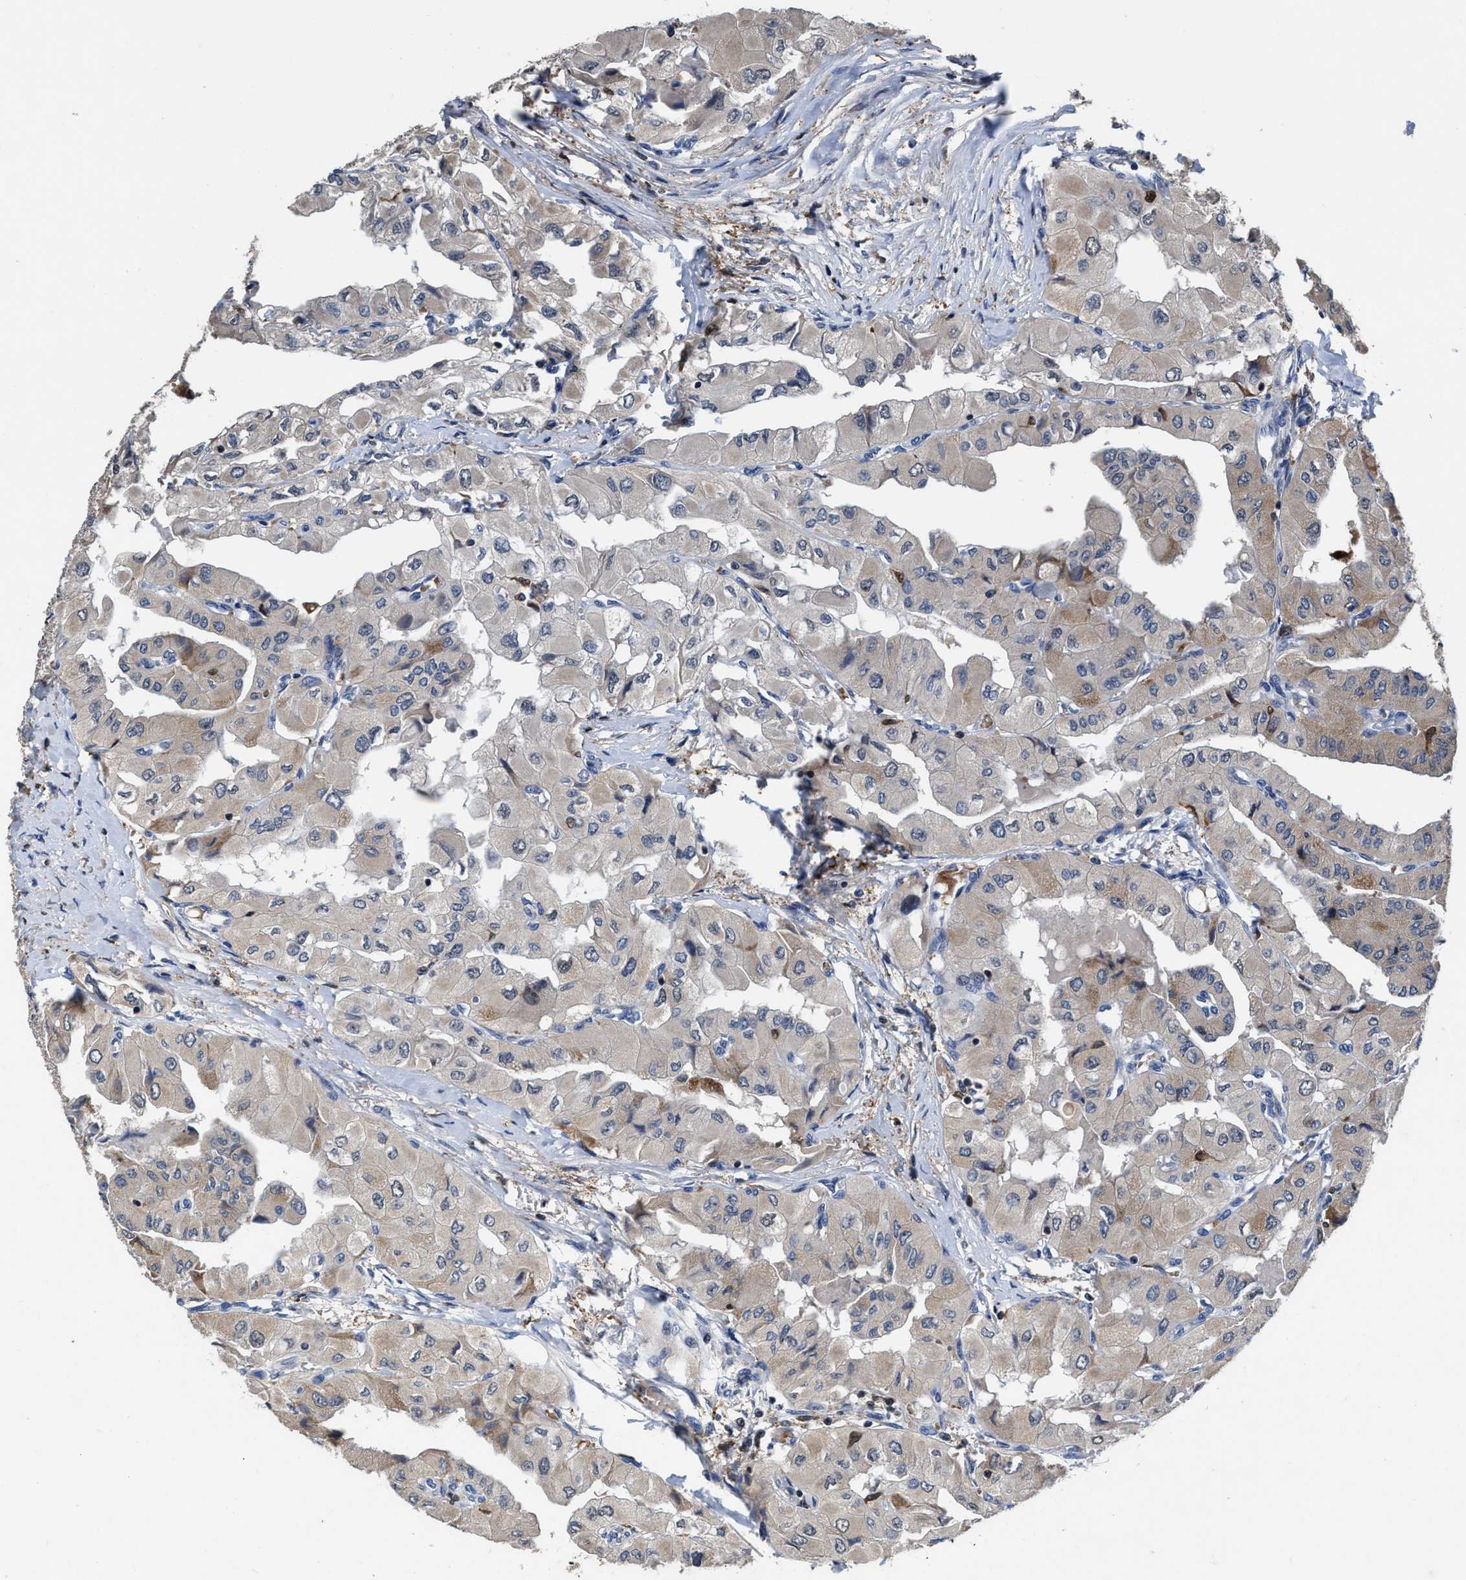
{"staining": {"intensity": "negative", "quantity": "none", "location": "none"}, "tissue": "thyroid cancer", "cell_type": "Tumor cells", "image_type": "cancer", "snomed": [{"axis": "morphology", "description": "Papillary adenocarcinoma, NOS"}, {"axis": "topography", "description": "Thyroid gland"}], "caption": "High magnification brightfield microscopy of papillary adenocarcinoma (thyroid) stained with DAB (3,3'-diaminobenzidine) (brown) and counterstained with hematoxylin (blue): tumor cells show no significant positivity.", "gene": "RGS10", "patient": {"sex": "female", "age": 59}}